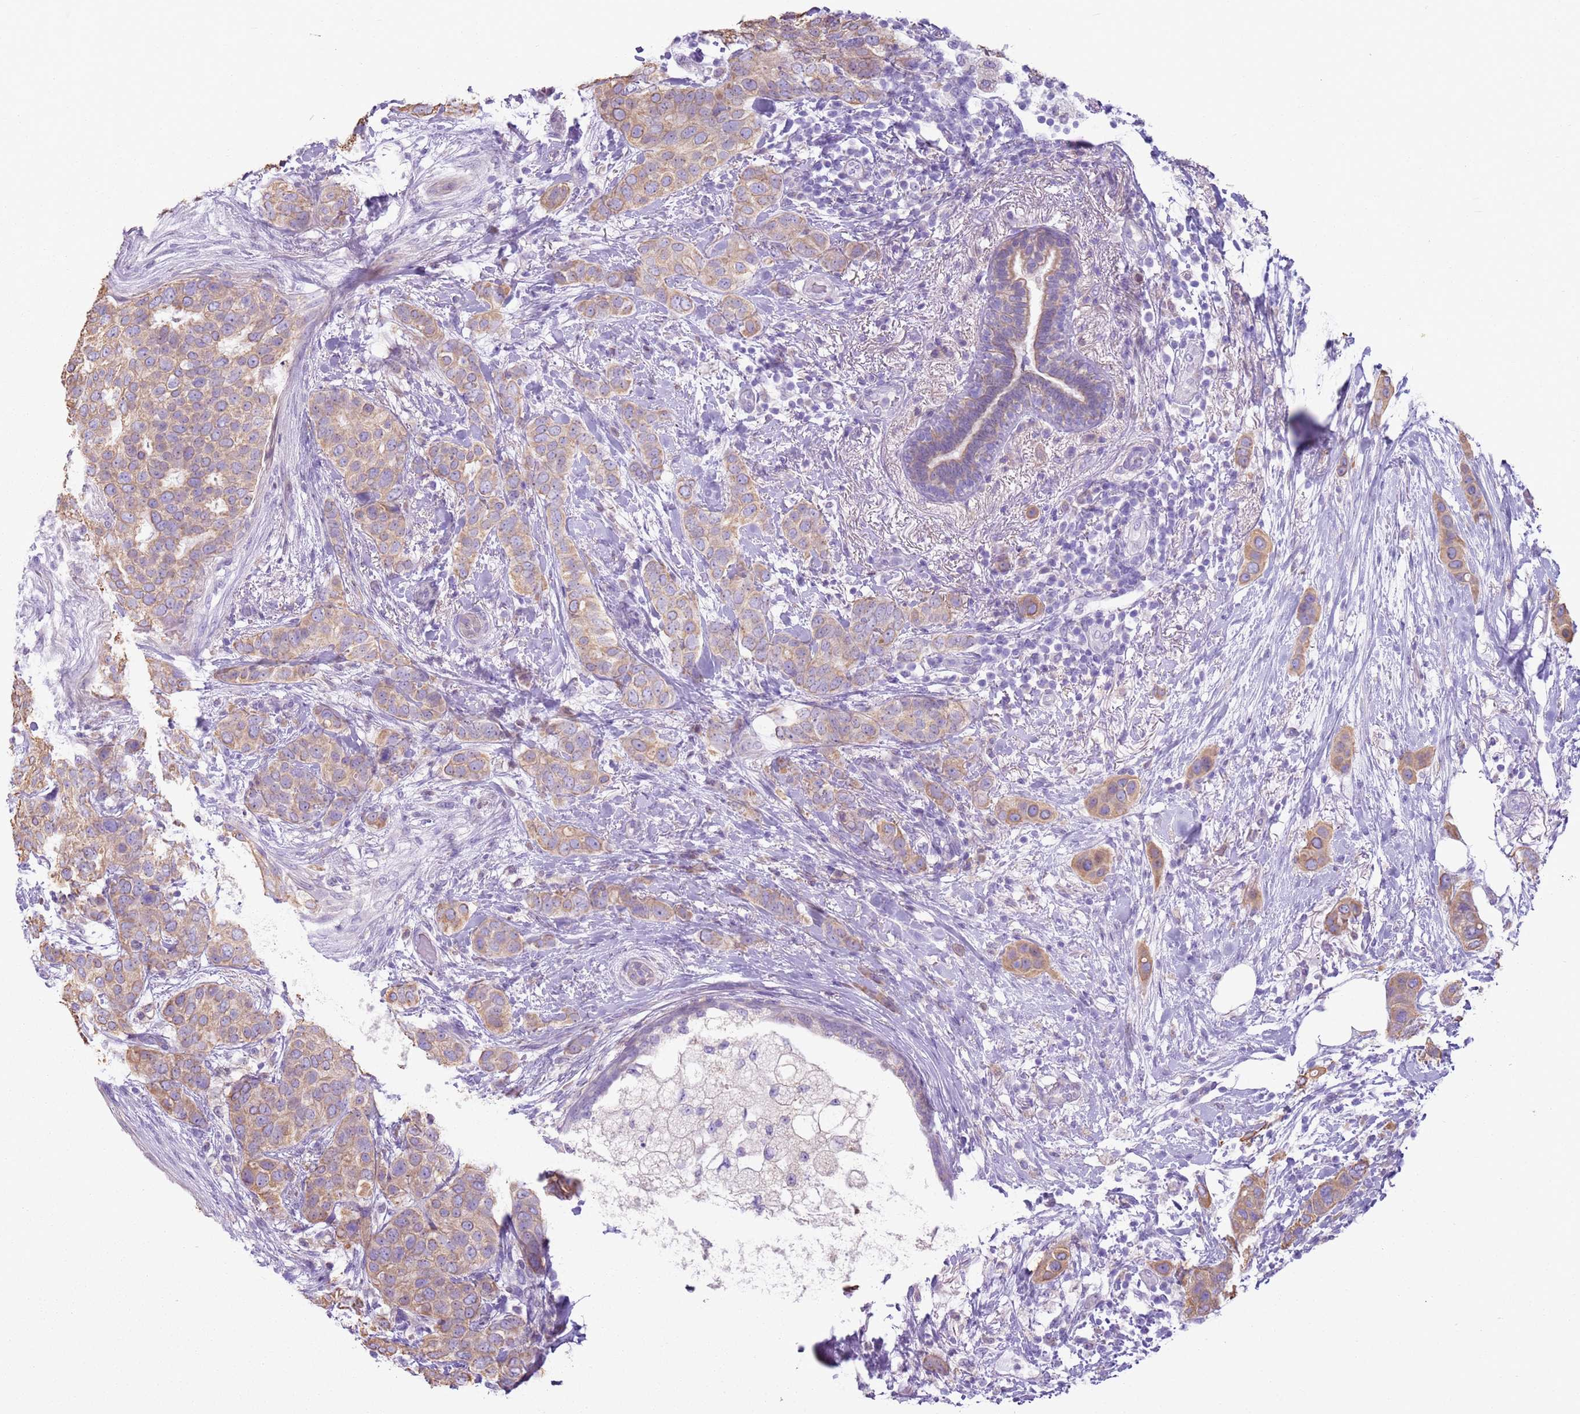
{"staining": {"intensity": "moderate", "quantity": ">75%", "location": "cytoplasmic/membranous"}, "tissue": "breast cancer", "cell_type": "Tumor cells", "image_type": "cancer", "snomed": [{"axis": "morphology", "description": "Lobular carcinoma"}, {"axis": "topography", "description": "Breast"}], "caption": "About >75% of tumor cells in breast cancer demonstrate moderate cytoplasmic/membranous protein positivity as visualized by brown immunohistochemical staining.", "gene": "OAF", "patient": {"sex": "female", "age": 51}}